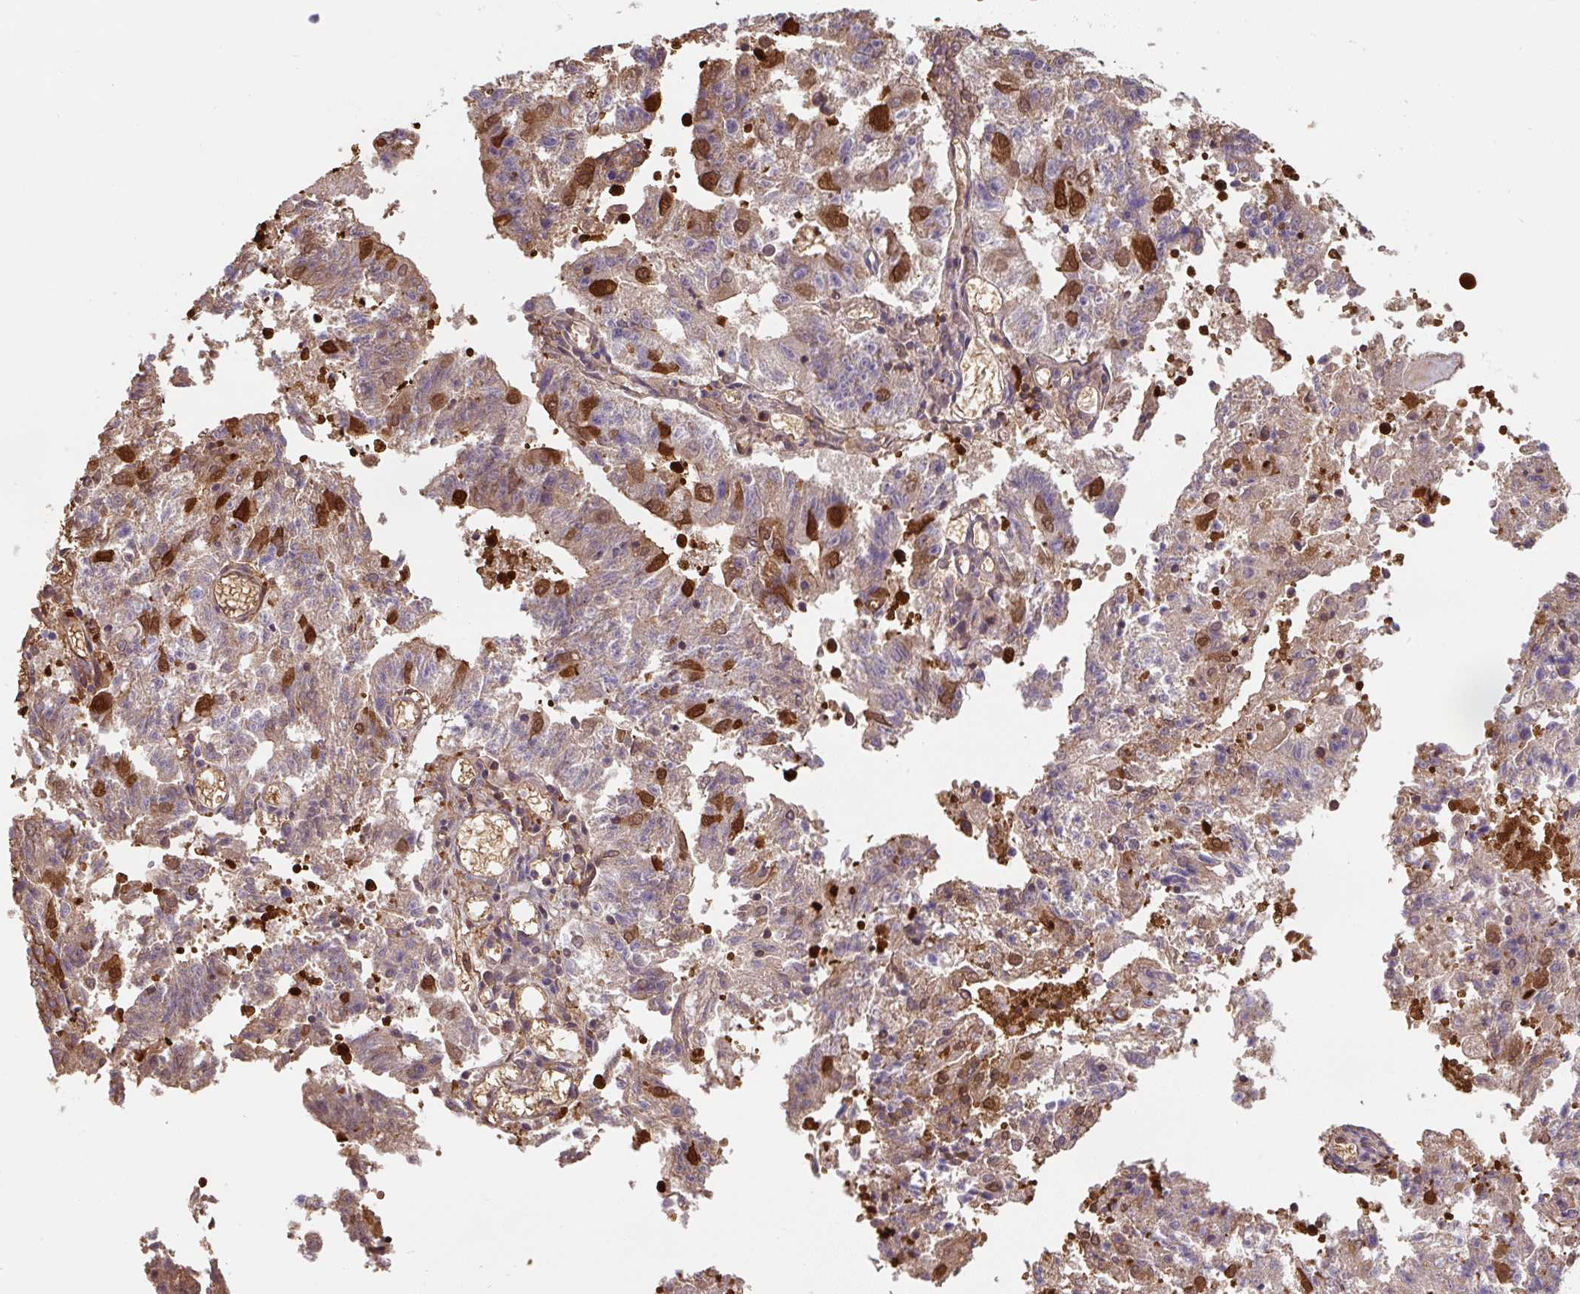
{"staining": {"intensity": "strong", "quantity": "25%-75%", "location": "cytoplasmic/membranous"}, "tissue": "endometrial cancer", "cell_type": "Tumor cells", "image_type": "cancer", "snomed": [{"axis": "morphology", "description": "Adenocarcinoma, NOS"}, {"axis": "topography", "description": "Endometrium"}], "caption": "Protein staining of adenocarcinoma (endometrial) tissue exhibits strong cytoplasmic/membranous positivity in approximately 25%-75% of tumor cells.", "gene": "ST13", "patient": {"sex": "female", "age": 82}}